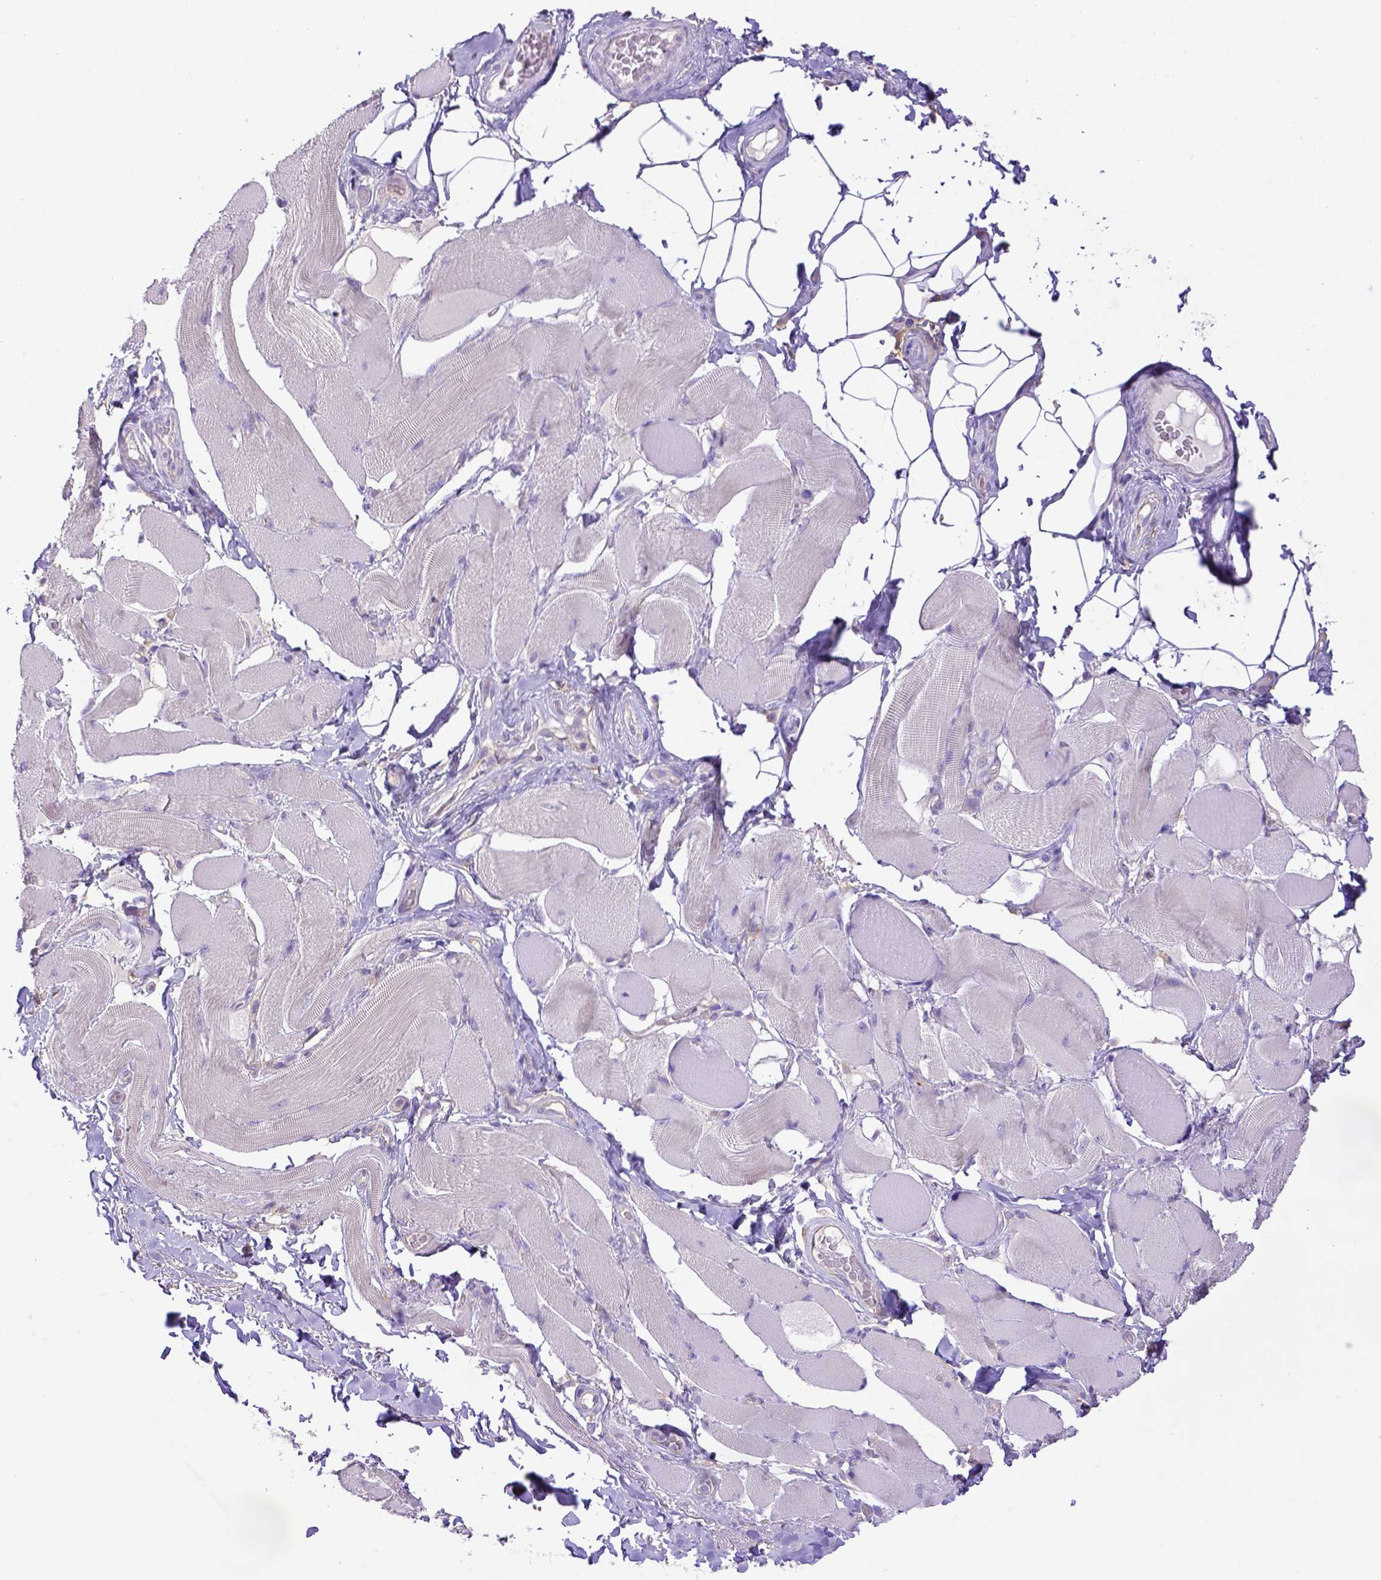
{"staining": {"intensity": "negative", "quantity": "none", "location": "none"}, "tissue": "skeletal muscle", "cell_type": "Myocytes", "image_type": "normal", "snomed": [{"axis": "morphology", "description": "Normal tissue, NOS"}, {"axis": "topography", "description": "Skeletal muscle"}, {"axis": "topography", "description": "Anal"}, {"axis": "topography", "description": "Peripheral nerve tissue"}], "caption": "Myocytes are negative for protein expression in benign human skeletal muscle. Brightfield microscopy of immunohistochemistry (IHC) stained with DAB (brown) and hematoxylin (blue), captured at high magnification.", "gene": "CD40", "patient": {"sex": "male", "age": 53}}